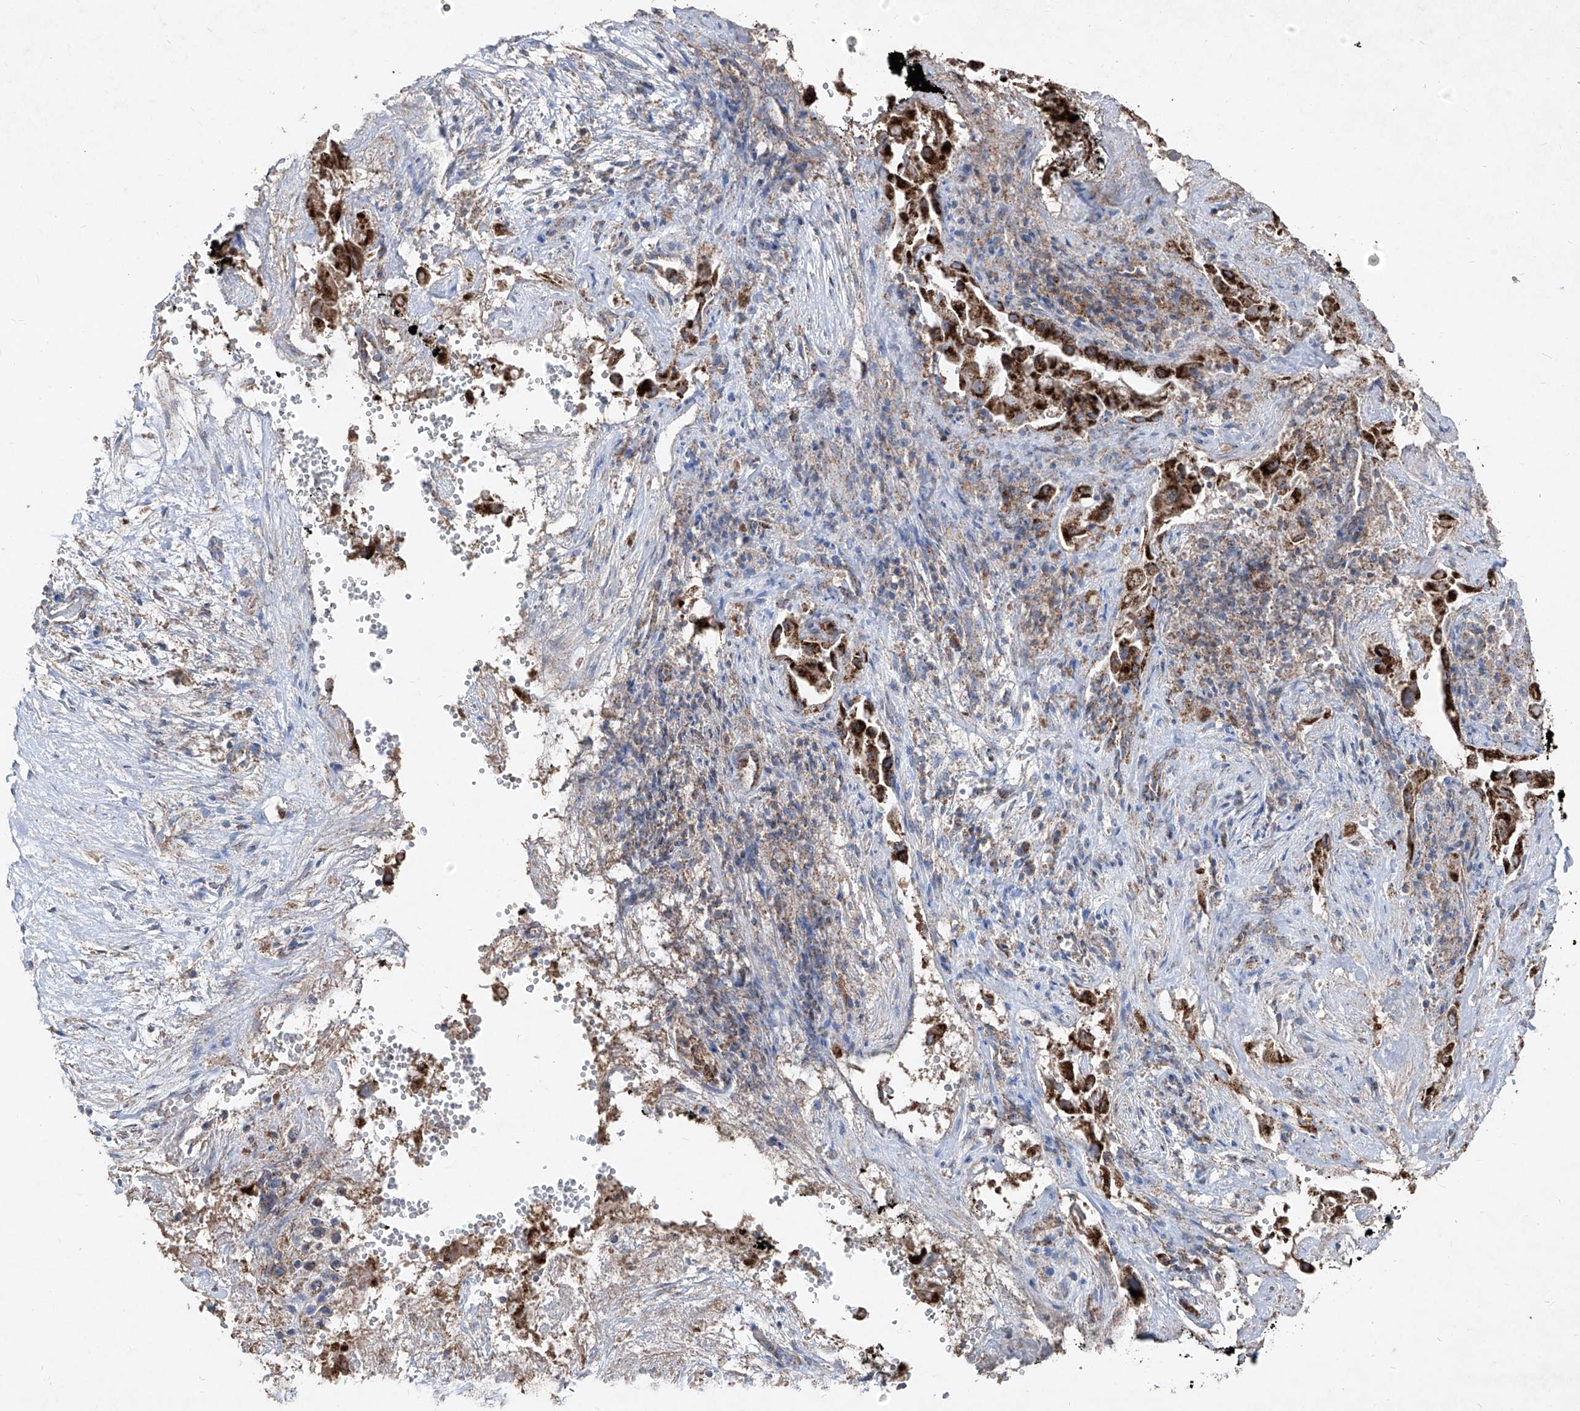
{"staining": {"intensity": "strong", "quantity": ">75%", "location": "cytoplasmic/membranous"}, "tissue": "pancreatic cancer", "cell_type": "Tumor cells", "image_type": "cancer", "snomed": [{"axis": "morphology", "description": "Inflammation, NOS"}, {"axis": "morphology", "description": "Adenocarcinoma, NOS"}, {"axis": "topography", "description": "Pancreas"}], "caption": "Pancreatic cancer stained with a brown dye reveals strong cytoplasmic/membranous positive expression in about >75% of tumor cells.", "gene": "ABCD3", "patient": {"sex": "female", "age": 56}}